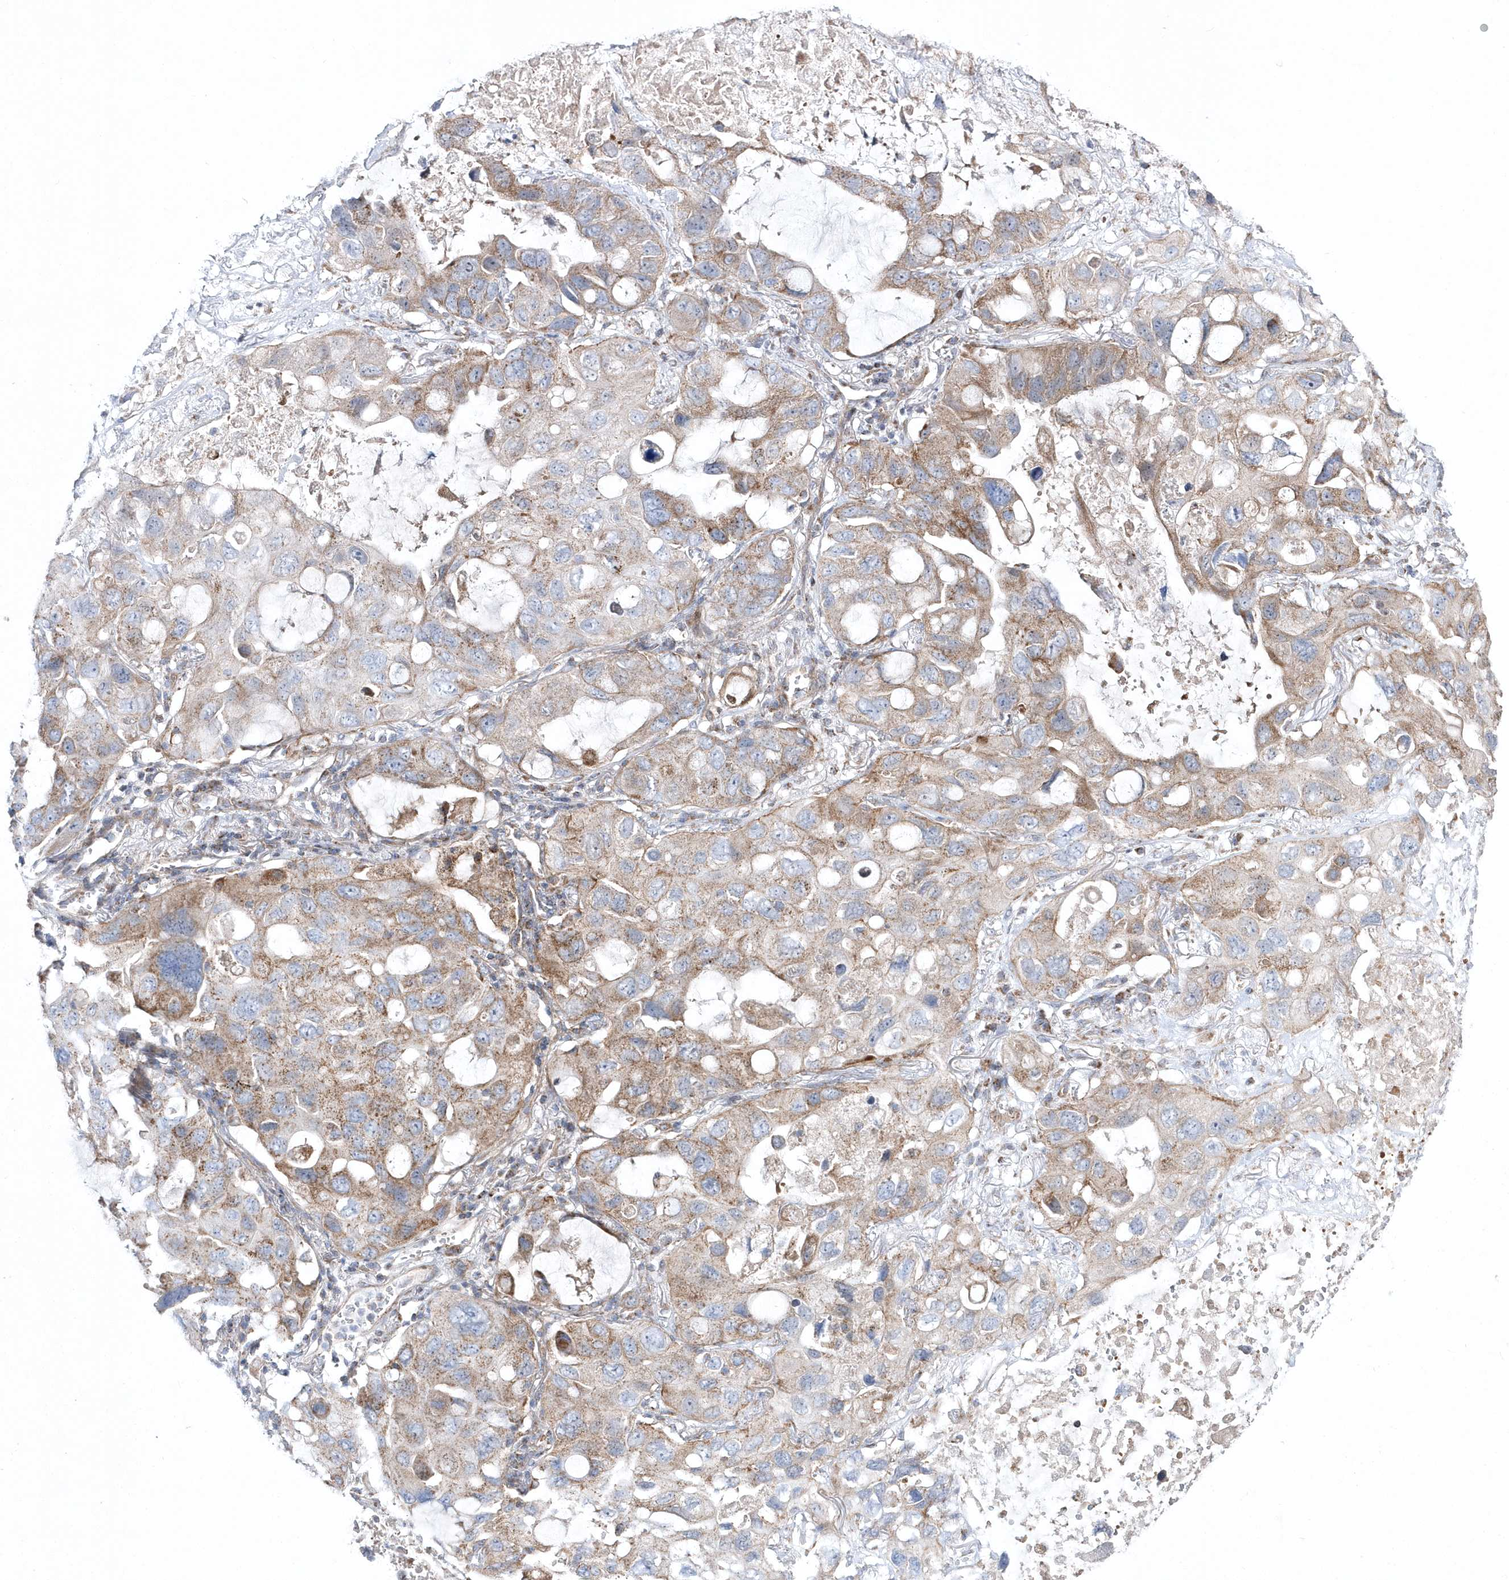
{"staining": {"intensity": "moderate", "quantity": "25%-75%", "location": "cytoplasmic/membranous"}, "tissue": "lung cancer", "cell_type": "Tumor cells", "image_type": "cancer", "snomed": [{"axis": "morphology", "description": "Squamous cell carcinoma, NOS"}, {"axis": "topography", "description": "Lung"}], "caption": "The photomicrograph reveals staining of lung cancer (squamous cell carcinoma), revealing moderate cytoplasmic/membranous protein expression (brown color) within tumor cells.", "gene": "OPA1", "patient": {"sex": "female", "age": 73}}